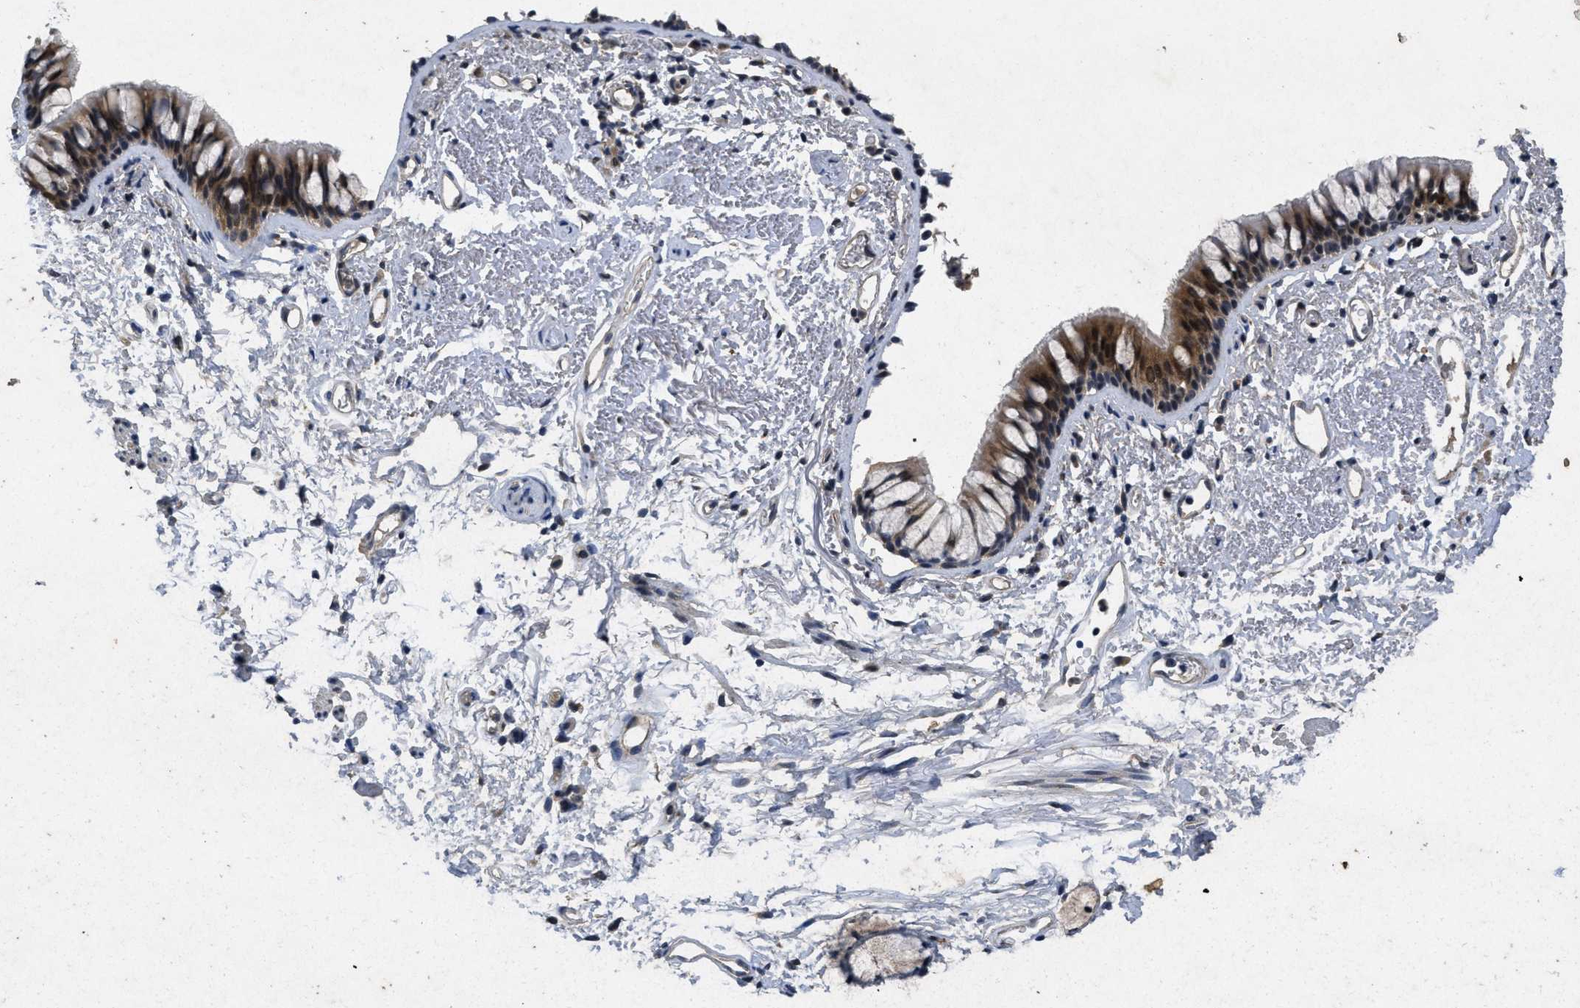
{"staining": {"intensity": "negative", "quantity": "none", "location": "none"}, "tissue": "adipose tissue", "cell_type": "Adipocytes", "image_type": "normal", "snomed": [{"axis": "morphology", "description": "Normal tissue, NOS"}, {"axis": "topography", "description": "Bronchus"}], "caption": "Immunohistochemistry micrograph of normal adipose tissue stained for a protein (brown), which displays no expression in adipocytes.", "gene": "PAPOLG", "patient": {"sex": "female", "age": 73}}